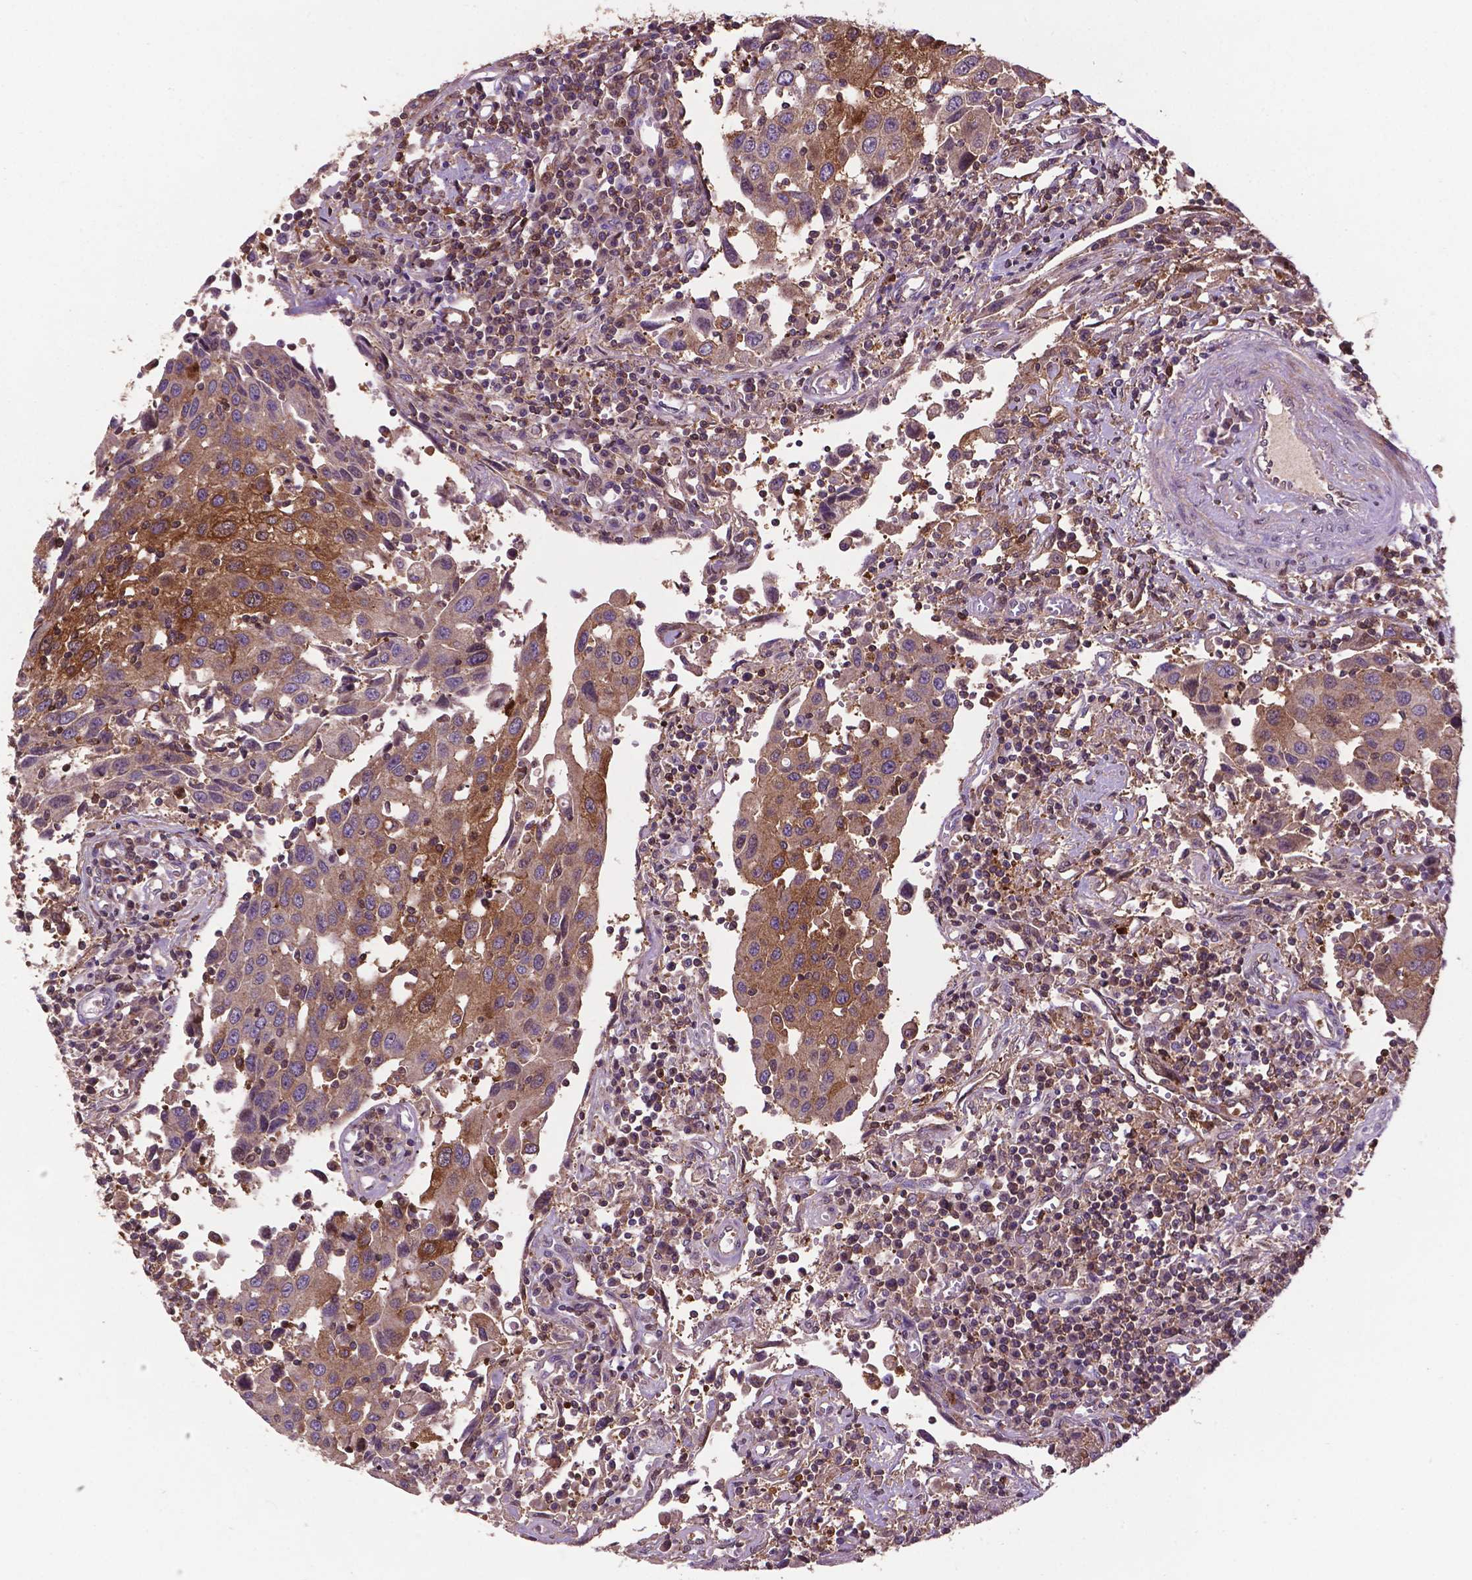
{"staining": {"intensity": "moderate", "quantity": ">75%", "location": "cytoplasmic/membranous"}, "tissue": "urothelial cancer", "cell_type": "Tumor cells", "image_type": "cancer", "snomed": [{"axis": "morphology", "description": "Urothelial carcinoma, High grade"}, {"axis": "topography", "description": "Urinary bladder"}], "caption": "The micrograph displays immunohistochemical staining of urothelial carcinoma (high-grade). There is moderate cytoplasmic/membranous expression is seen in about >75% of tumor cells.", "gene": "SMAD3", "patient": {"sex": "female", "age": 85}}